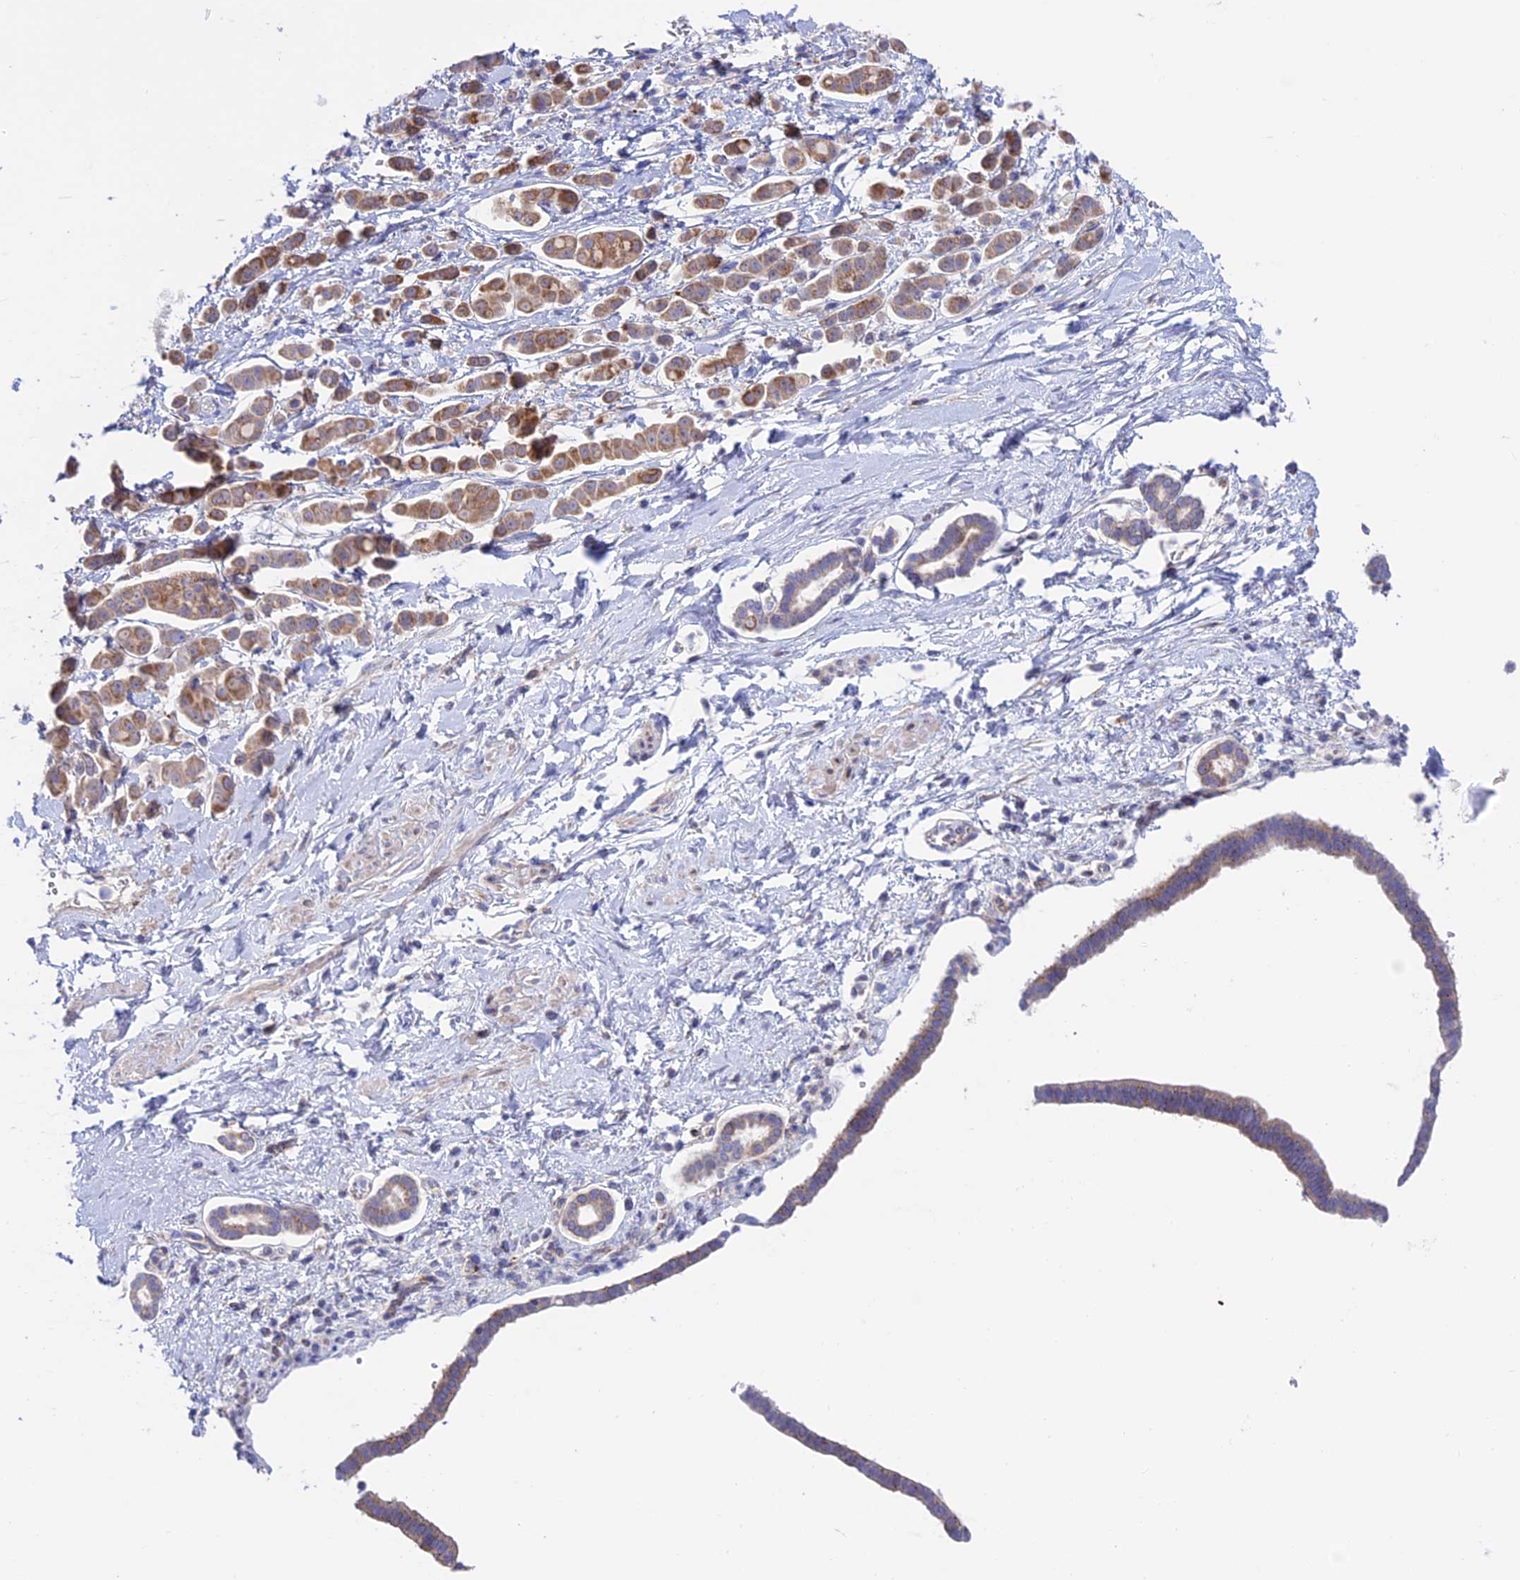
{"staining": {"intensity": "moderate", "quantity": ">75%", "location": "cytoplasmic/membranous"}, "tissue": "pancreatic cancer", "cell_type": "Tumor cells", "image_type": "cancer", "snomed": [{"axis": "morphology", "description": "Normal tissue, NOS"}, {"axis": "morphology", "description": "Adenocarcinoma, NOS"}, {"axis": "topography", "description": "Pancreas"}], "caption": "A histopathology image showing moderate cytoplasmic/membranous expression in about >75% of tumor cells in pancreatic adenocarcinoma, as visualized by brown immunohistochemical staining.", "gene": "ETFDH", "patient": {"sex": "female", "age": 64}}